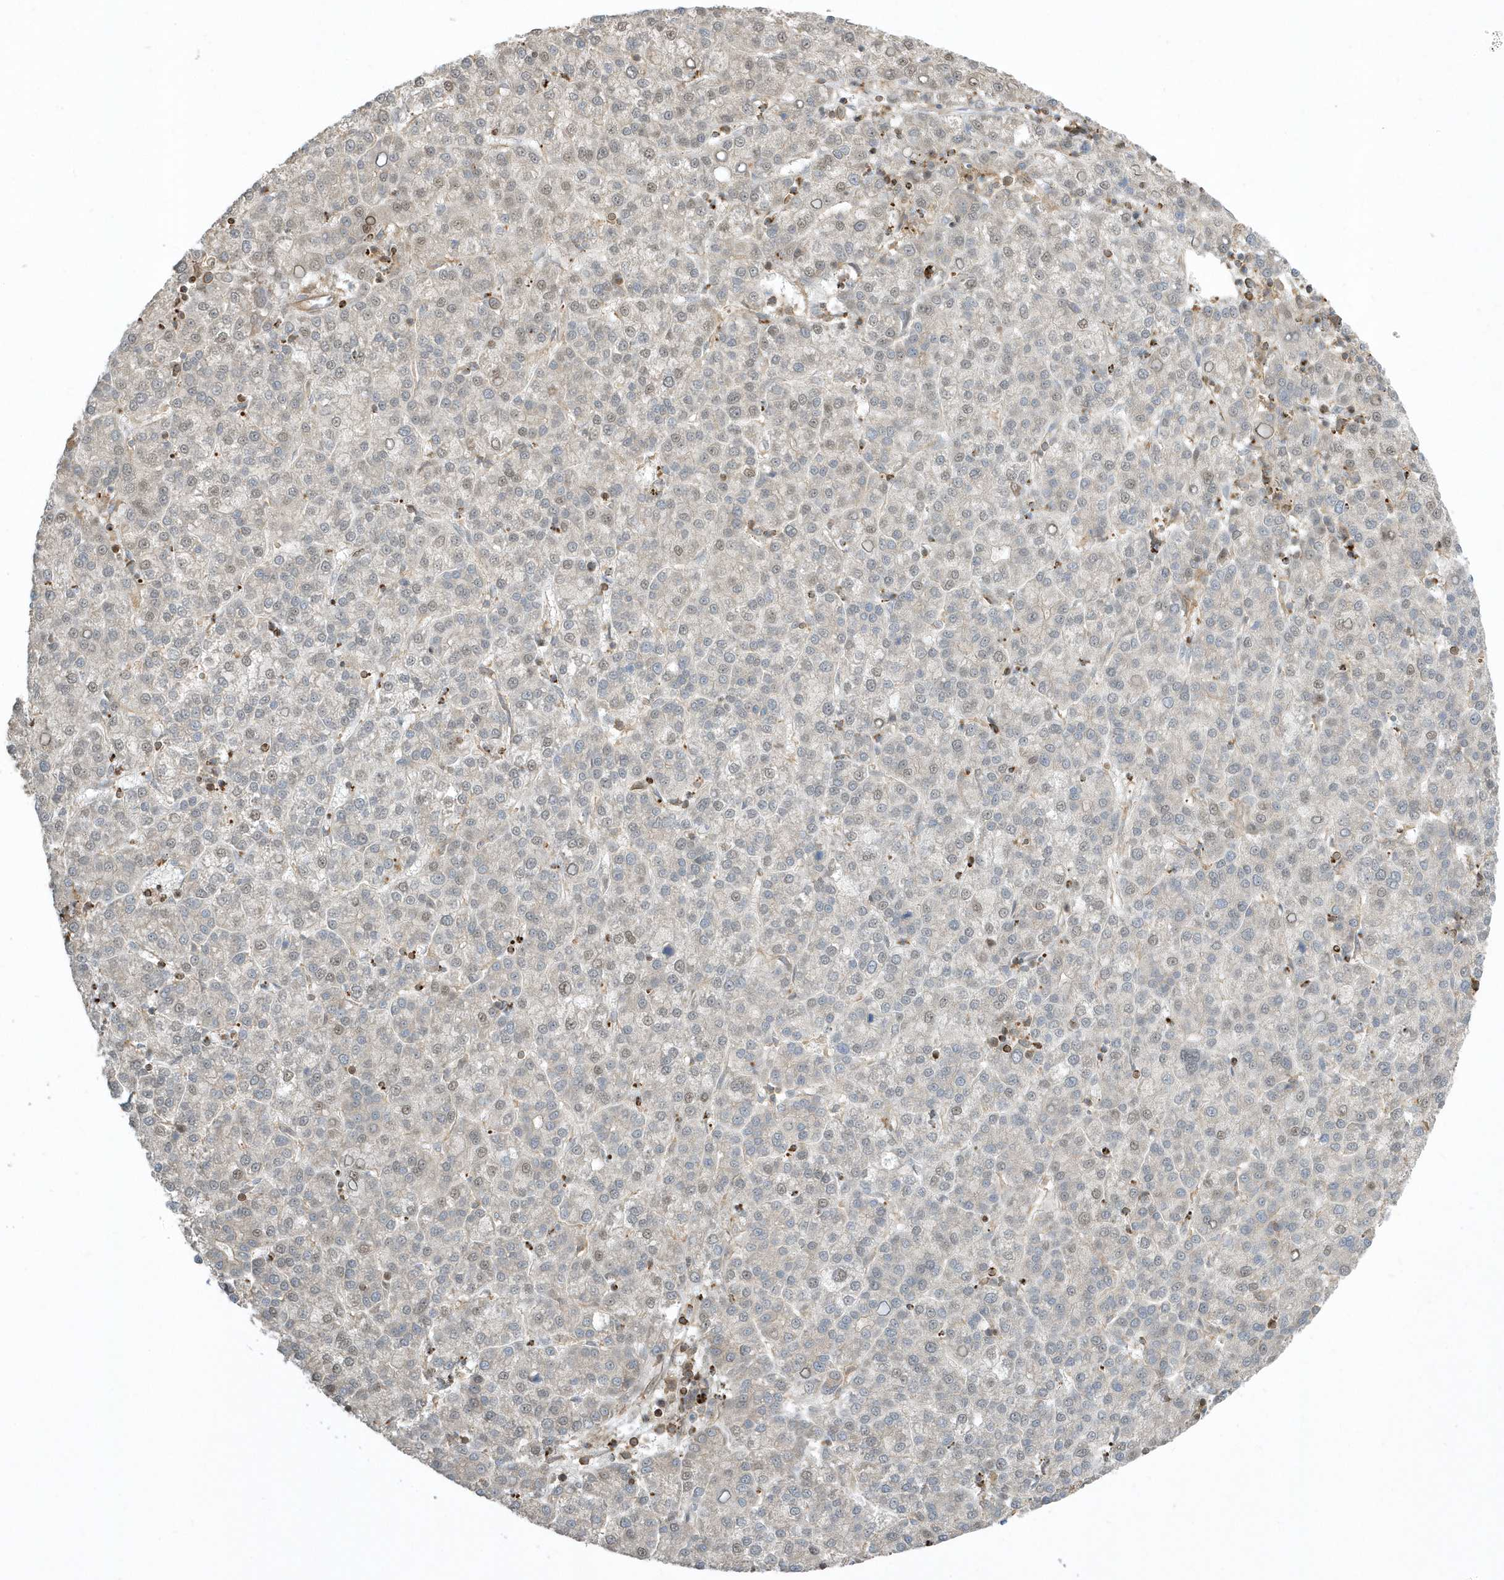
{"staining": {"intensity": "moderate", "quantity": "25%-75%", "location": "nuclear"}, "tissue": "liver cancer", "cell_type": "Tumor cells", "image_type": "cancer", "snomed": [{"axis": "morphology", "description": "Carcinoma, Hepatocellular, NOS"}, {"axis": "topography", "description": "Liver"}], "caption": "Immunohistochemical staining of human liver hepatocellular carcinoma exhibits medium levels of moderate nuclear protein positivity in approximately 25%-75% of tumor cells. (DAB (3,3'-diaminobenzidine) IHC with brightfield microscopy, high magnification).", "gene": "ZBTB8A", "patient": {"sex": "female", "age": 58}}